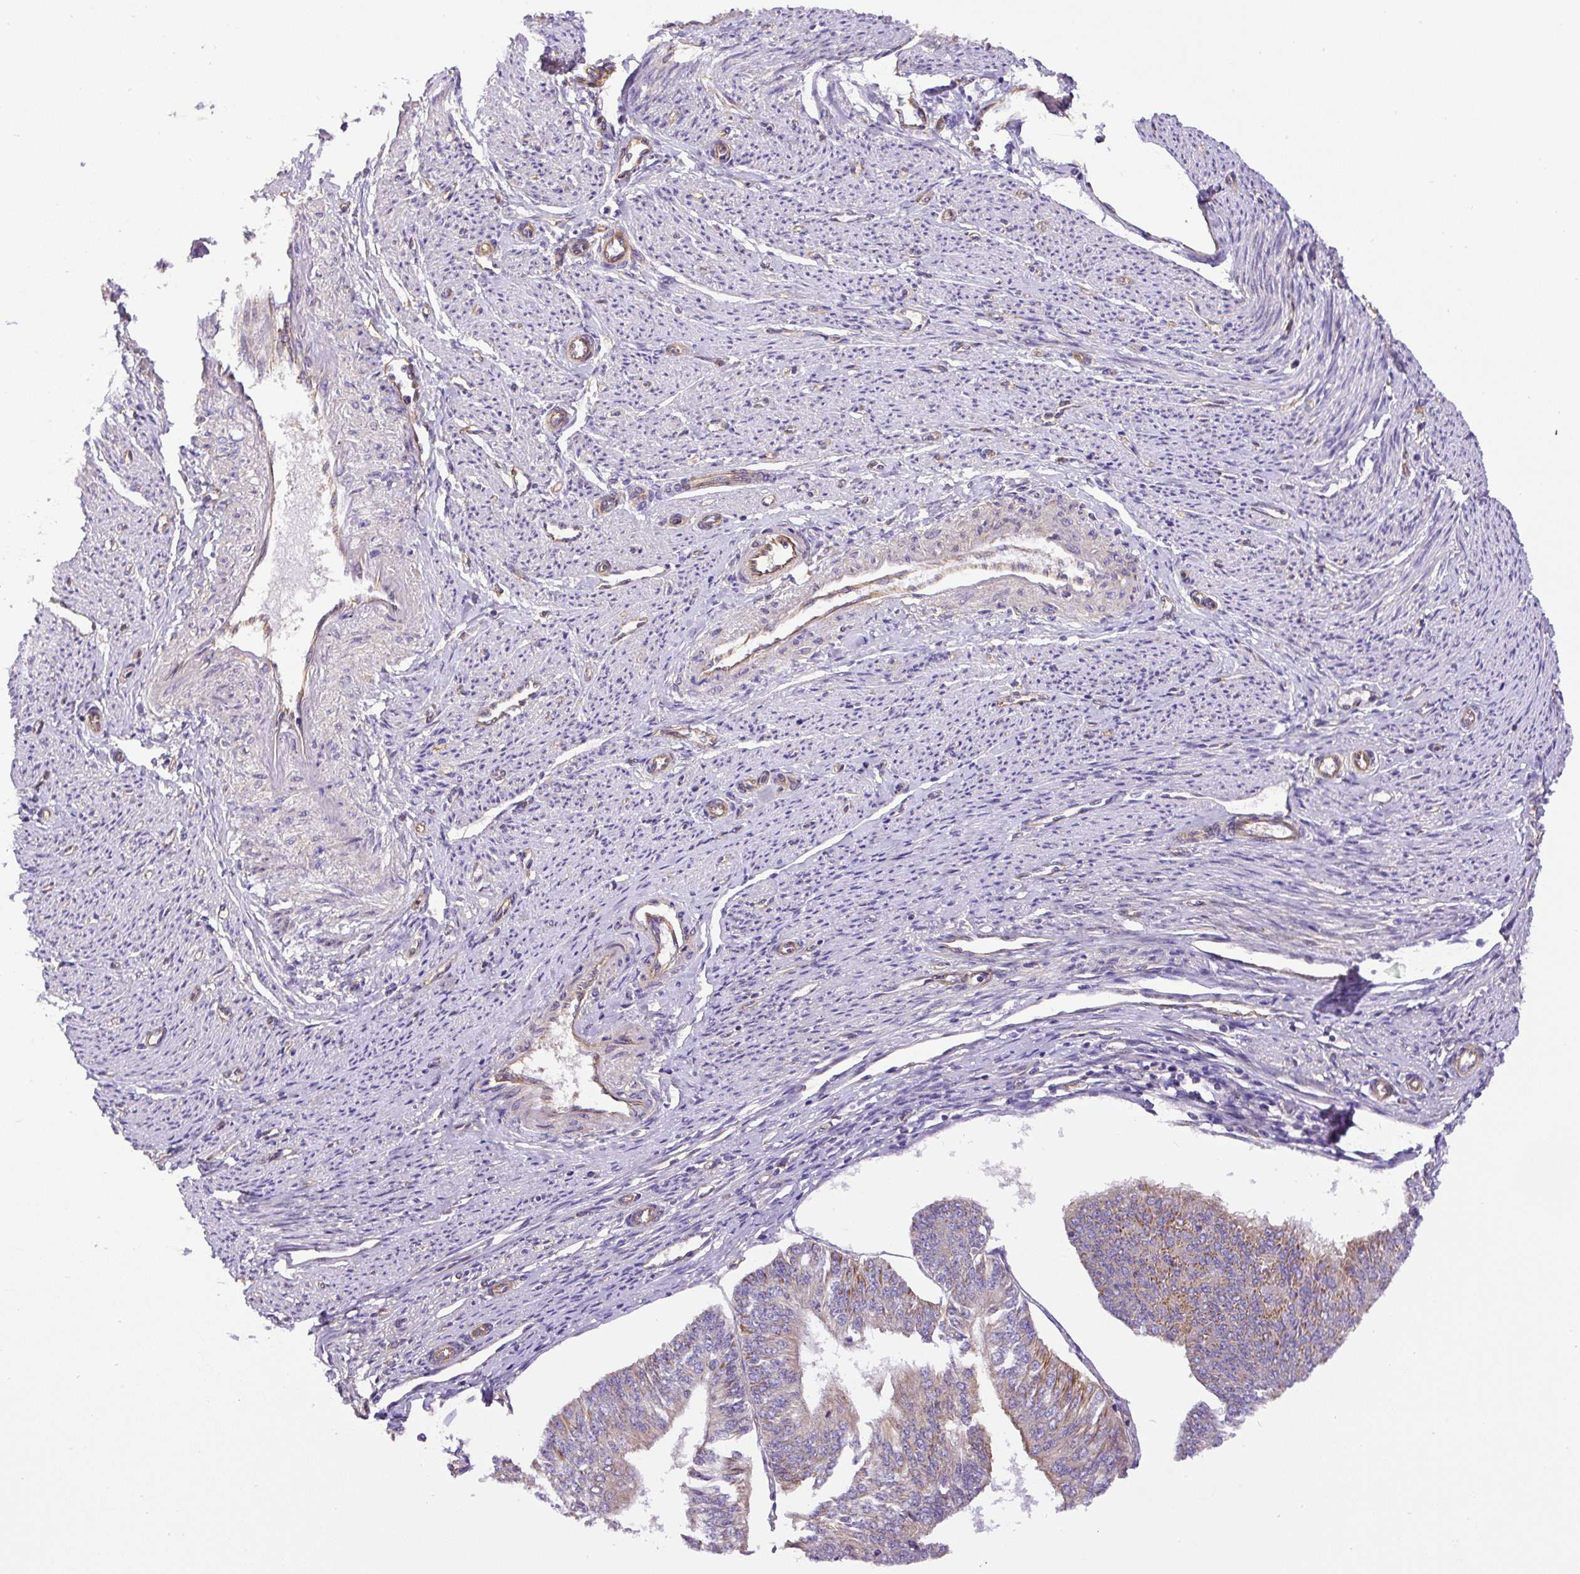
{"staining": {"intensity": "negative", "quantity": "none", "location": "none"}, "tissue": "endometrial cancer", "cell_type": "Tumor cells", "image_type": "cancer", "snomed": [{"axis": "morphology", "description": "Adenocarcinoma, NOS"}, {"axis": "topography", "description": "Endometrium"}], "caption": "There is no significant staining in tumor cells of endometrial adenocarcinoma.", "gene": "DCTN1", "patient": {"sex": "female", "age": 58}}